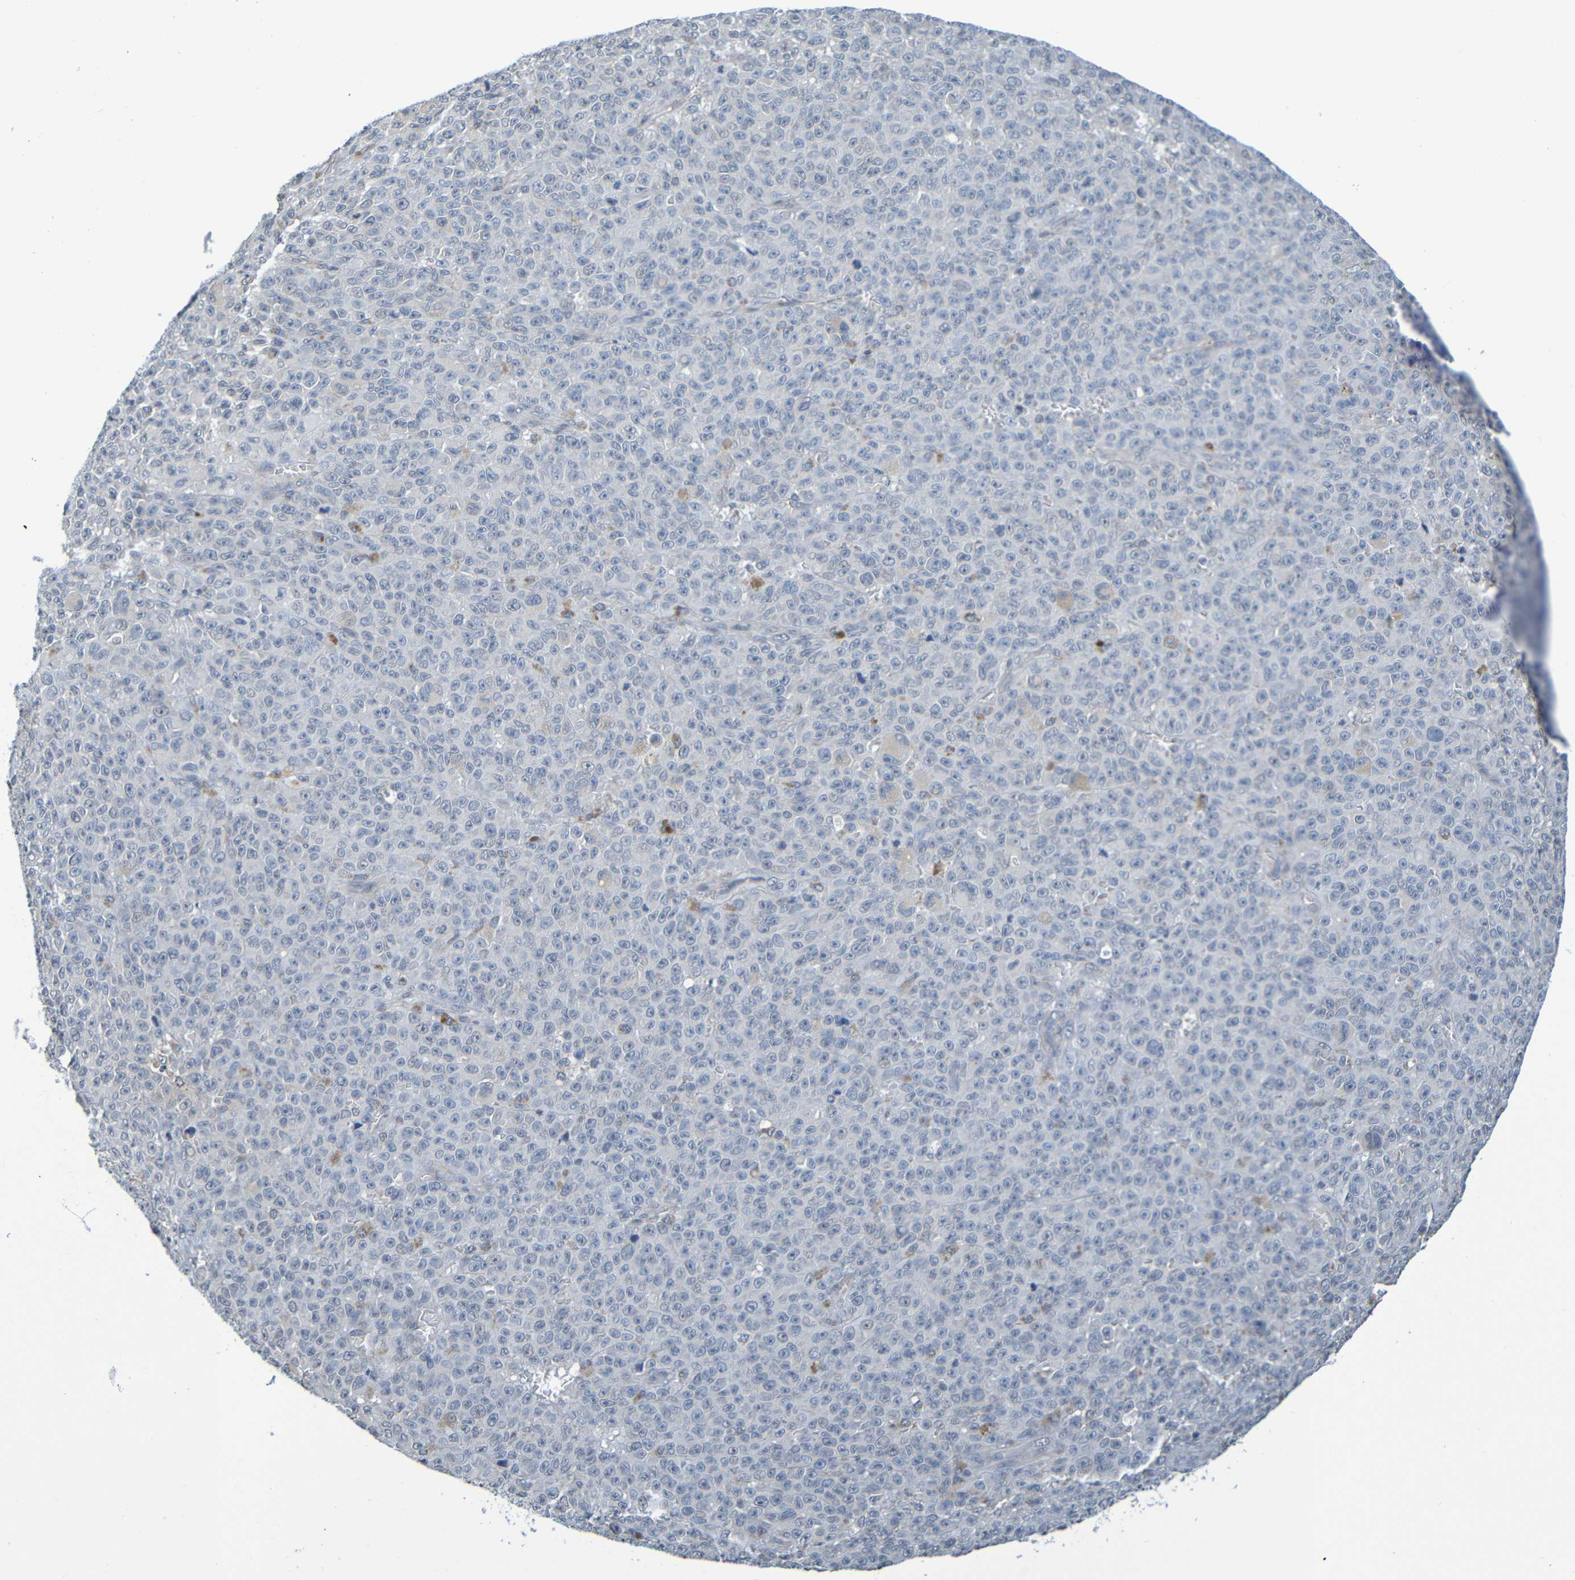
{"staining": {"intensity": "negative", "quantity": "none", "location": "none"}, "tissue": "melanoma", "cell_type": "Tumor cells", "image_type": "cancer", "snomed": [{"axis": "morphology", "description": "Malignant melanoma, NOS"}, {"axis": "topography", "description": "Skin"}], "caption": "IHC of human melanoma reveals no positivity in tumor cells. The staining is performed using DAB (3,3'-diaminobenzidine) brown chromogen with nuclei counter-stained in using hematoxylin.", "gene": "C3AR1", "patient": {"sex": "female", "age": 82}}